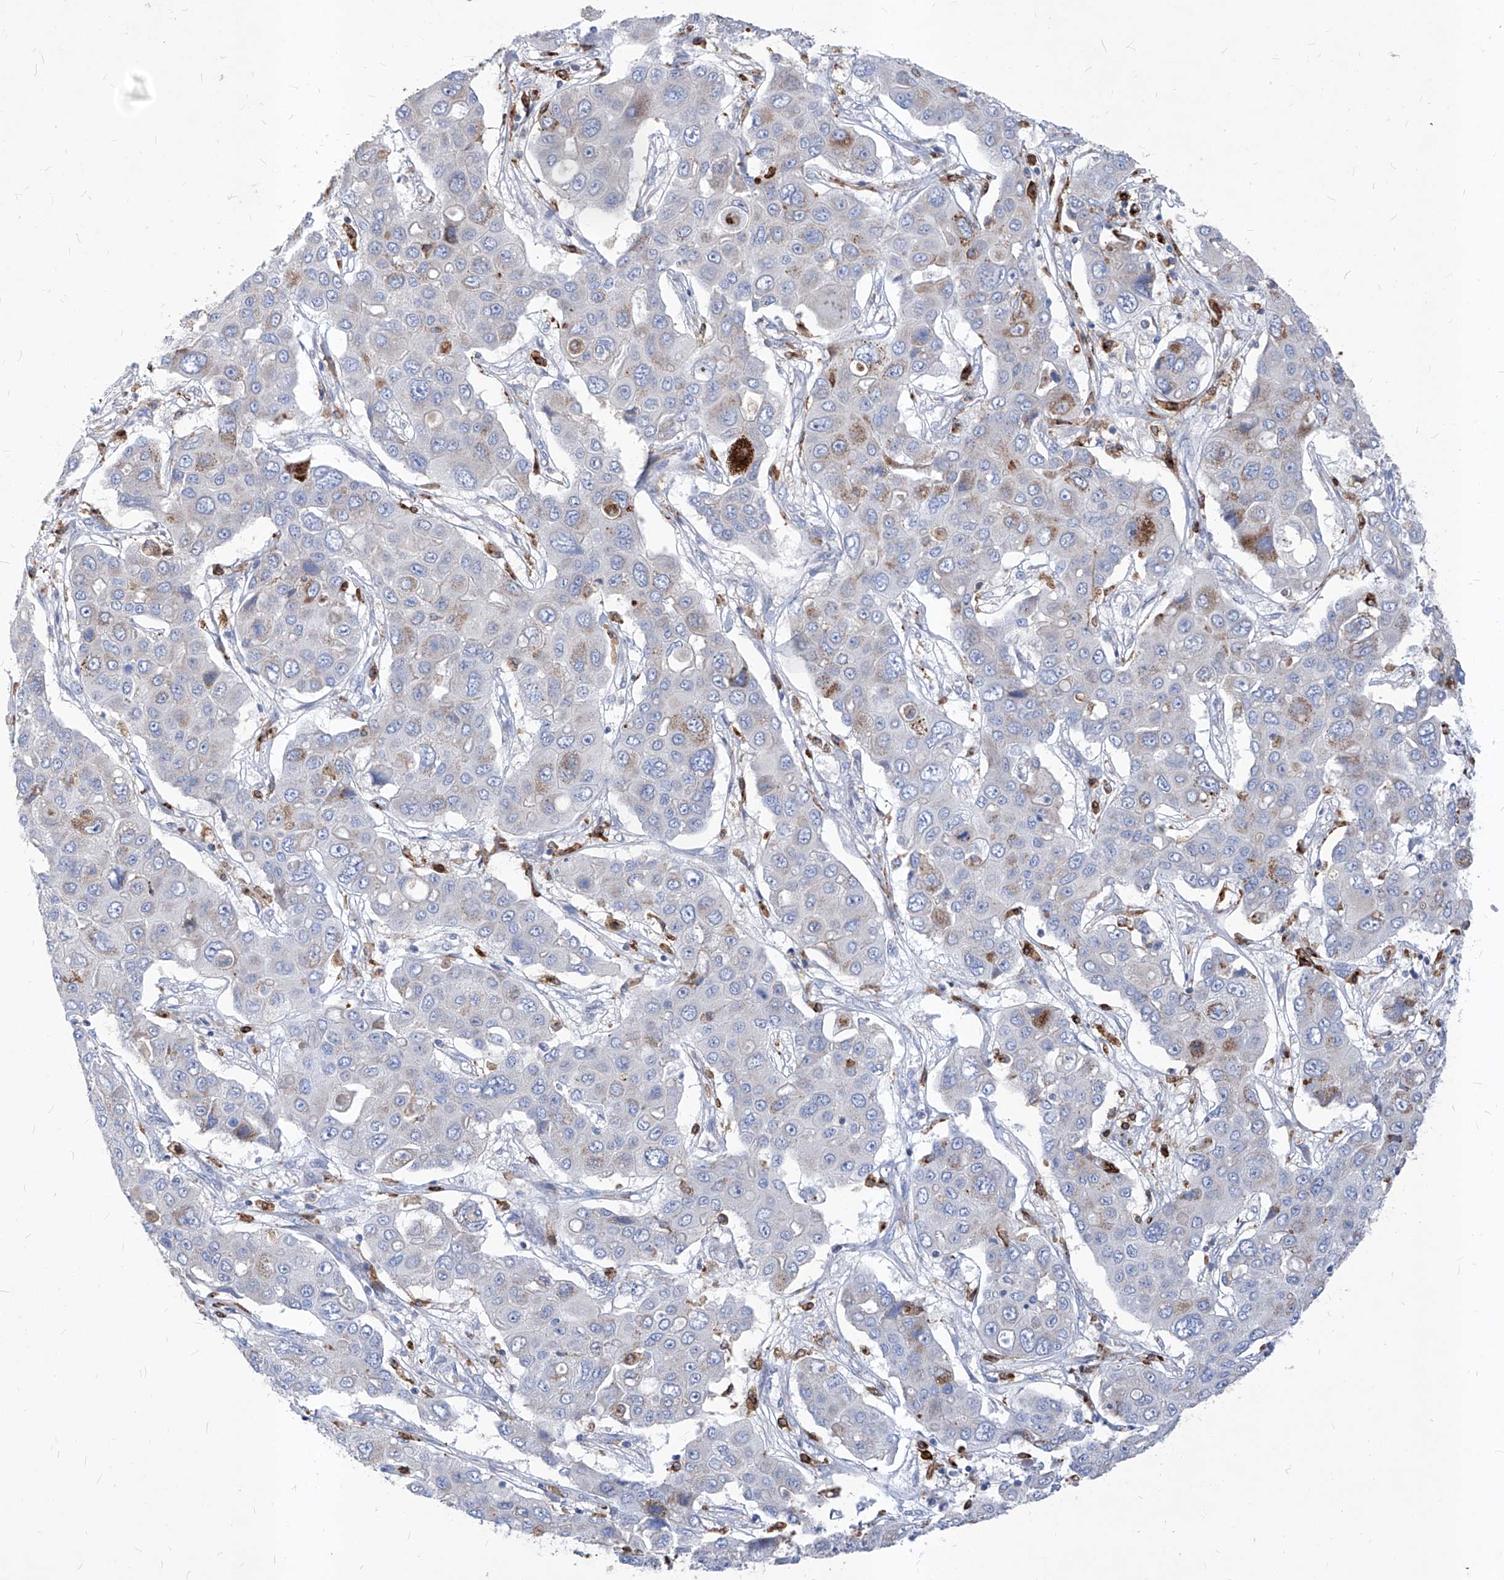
{"staining": {"intensity": "moderate", "quantity": "<25%", "location": "cytoplasmic/membranous"}, "tissue": "liver cancer", "cell_type": "Tumor cells", "image_type": "cancer", "snomed": [{"axis": "morphology", "description": "Cholangiocarcinoma"}, {"axis": "topography", "description": "Liver"}], "caption": "Immunohistochemistry (IHC) staining of cholangiocarcinoma (liver), which shows low levels of moderate cytoplasmic/membranous expression in about <25% of tumor cells indicating moderate cytoplasmic/membranous protein staining. The staining was performed using DAB (brown) for protein detection and nuclei were counterstained in hematoxylin (blue).", "gene": "UBOX5", "patient": {"sex": "male", "age": 67}}